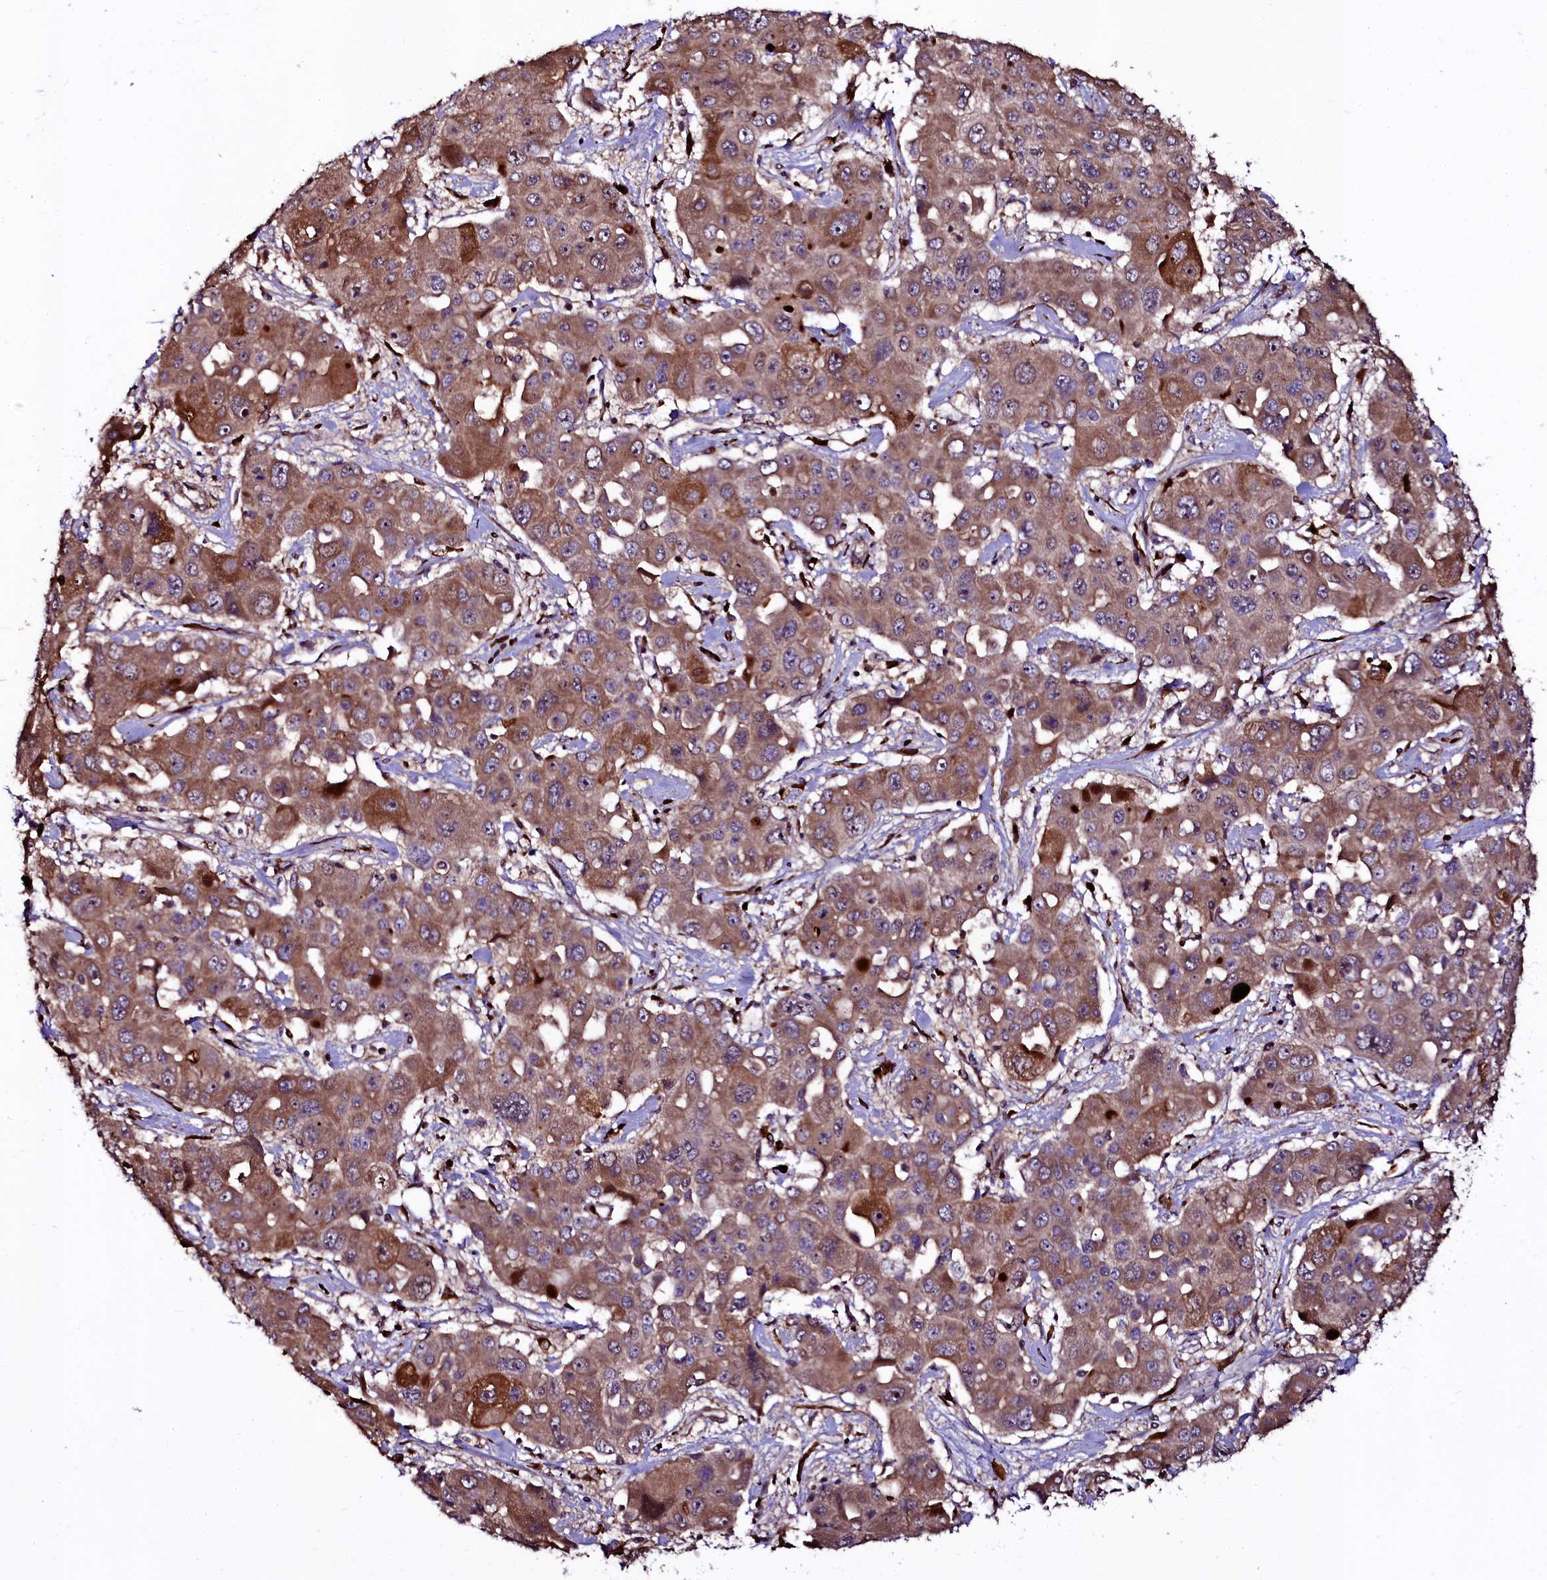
{"staining": {"intensity": "moderate", "quantity": ">75%", "location": "cytoplasmic/membranous"}, "tissue": "liver cancer", "cell_type": "Tumor cells", "image_type": "cancer", "snomed": [{"axis": "morphology", "description": "Cholangiocarcinoma"}, {"axis": "topography", "description": "Liver"}], "caption": "Immunohistochemistry of liver cancer (cholangiocarcinoma) shows medium levels of moderate cytoplasmic/membranous expression in about >75% of tumor cells. (DAB (3,3'-diaminobenzidine) IHC, brown staining for protein, blue staining for nuclei).", "gene": "N4BP1", "patient": {"sex": "male", "age": 67}}